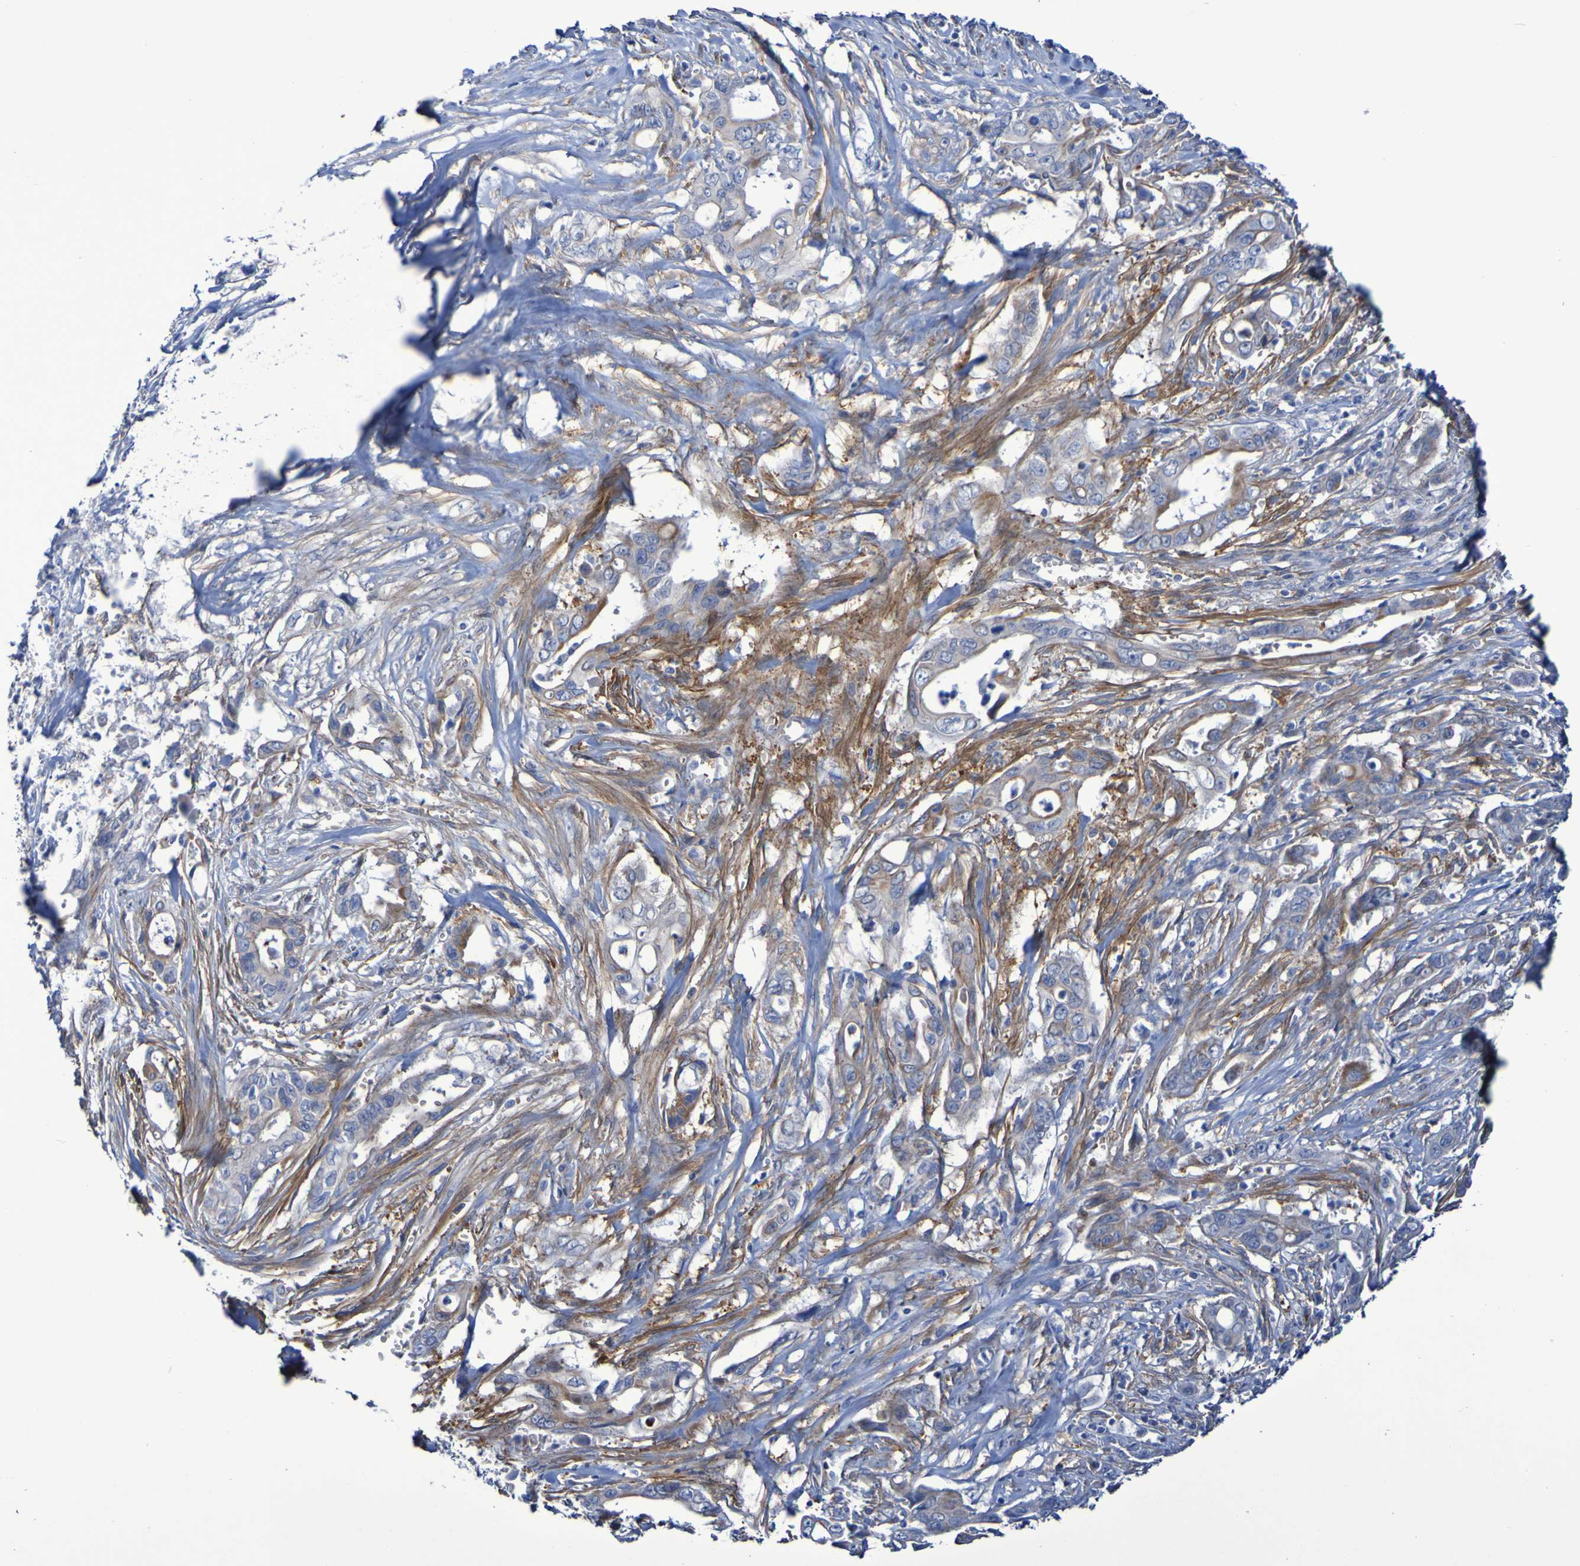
{"staining": {"intensity": "weak", "quantity": "25%-75%", "location": "cytoplasmic/membranous"}, "tissue": "pancreatic cancer", "cell_type": "Tumor cells", "image_type": "cancer", "snomed": [{"axis": "morphology", "description": "Adenocarcinoma, NOS"}, {"axis": "topography", "description": "Pancreas"}], "caption": "Weak cytoplasmic/membranous positivity is appreciated in about 25%-75% of tumor cells in pancreatic adenocarcinoma.", "gene": "LPP", "patient": {"sex": "male", "age": 59}}